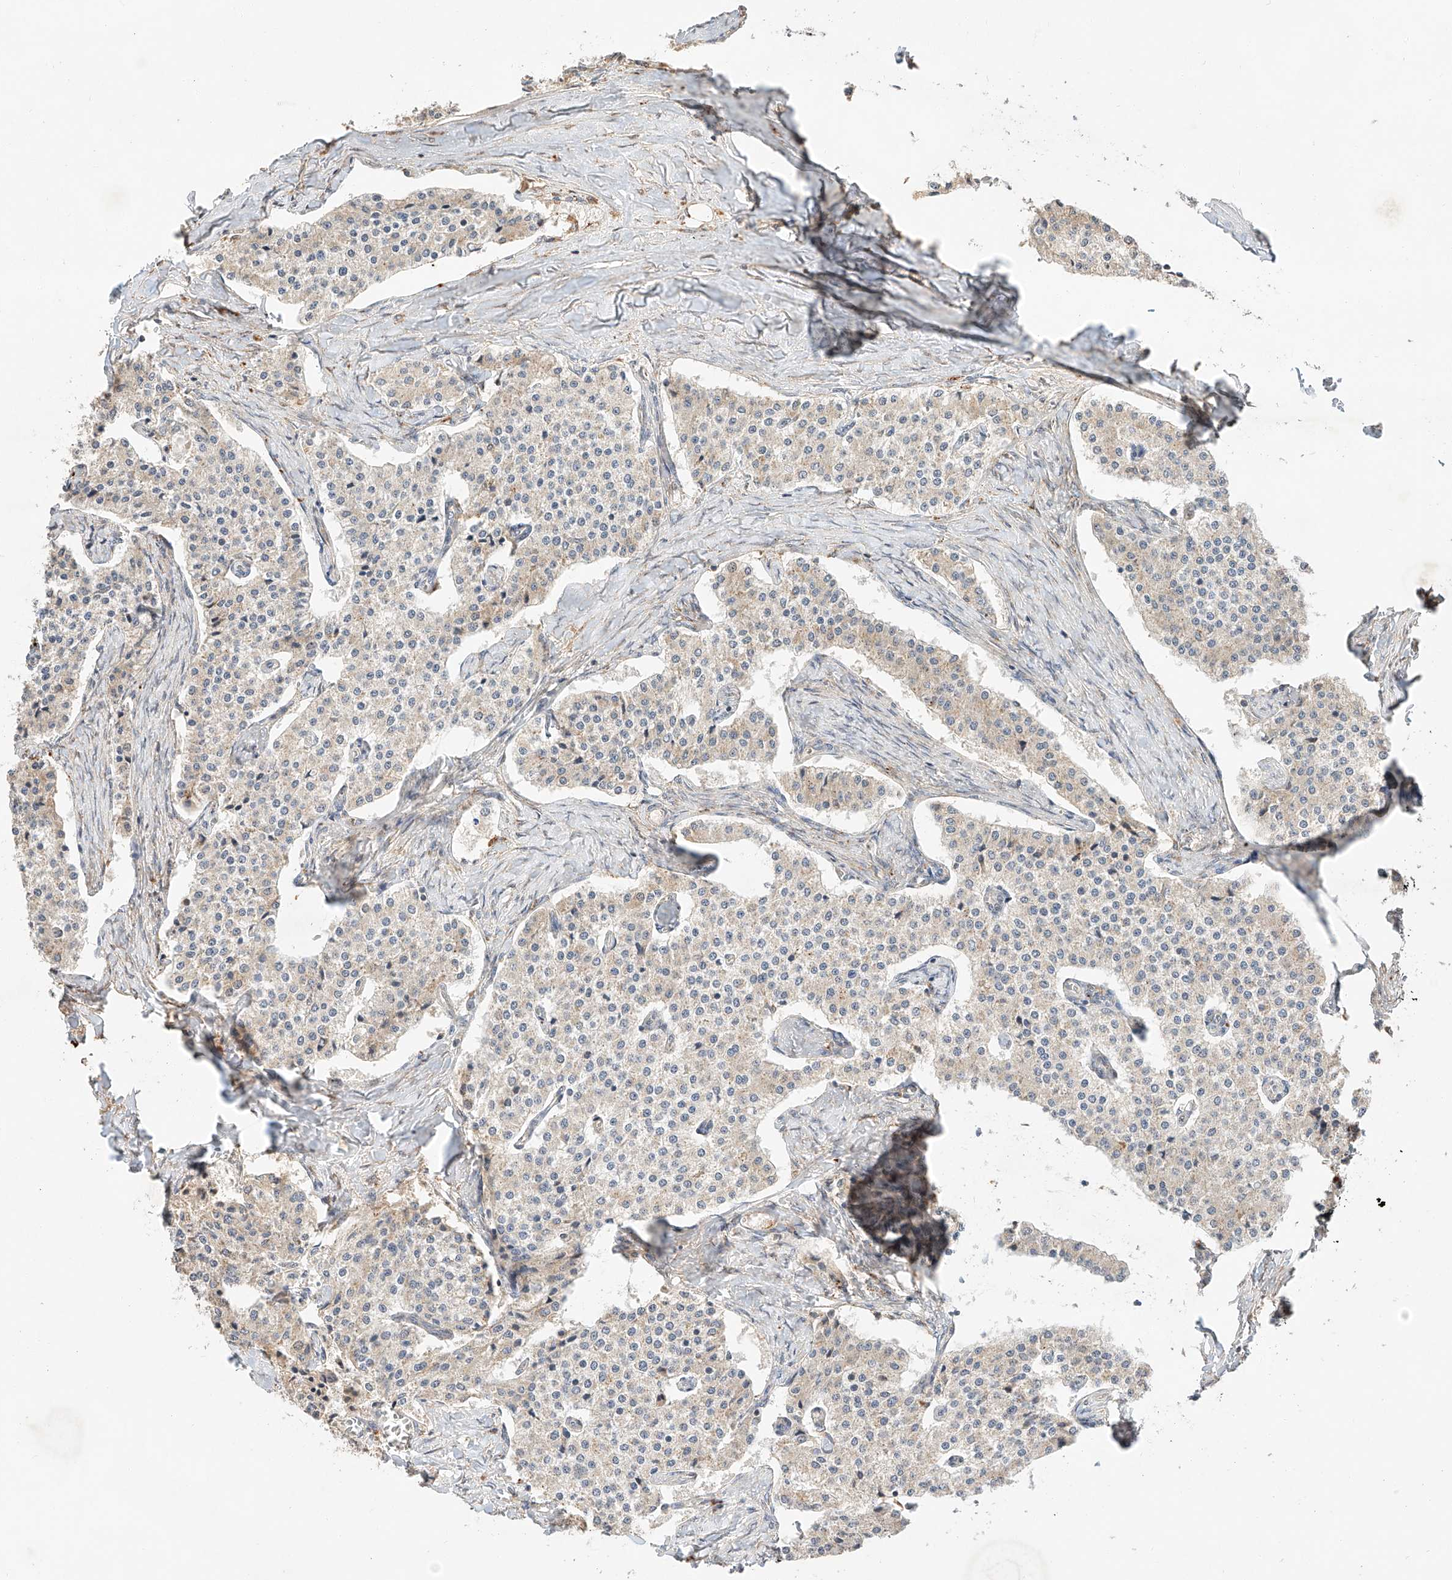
{"staining": {"intensity": "negative", "quantity": "none", "location": "none"}, "tissue": "carcinoid", "cell_type": "Tumor cells", "image_type": "cancer", "snomed": [{"axis": "morphology", "description": "Carcinoid, malignant, NOS"}, {"axis": "topography", "description": "Colon"}], "caption": "Carcinoid (malignant) stained for a protein using immunohistochemistry (IHC) displays no staining tumor cells.", "gene": "SUSD6", "patient": {"sex": "female", "age": 52}}